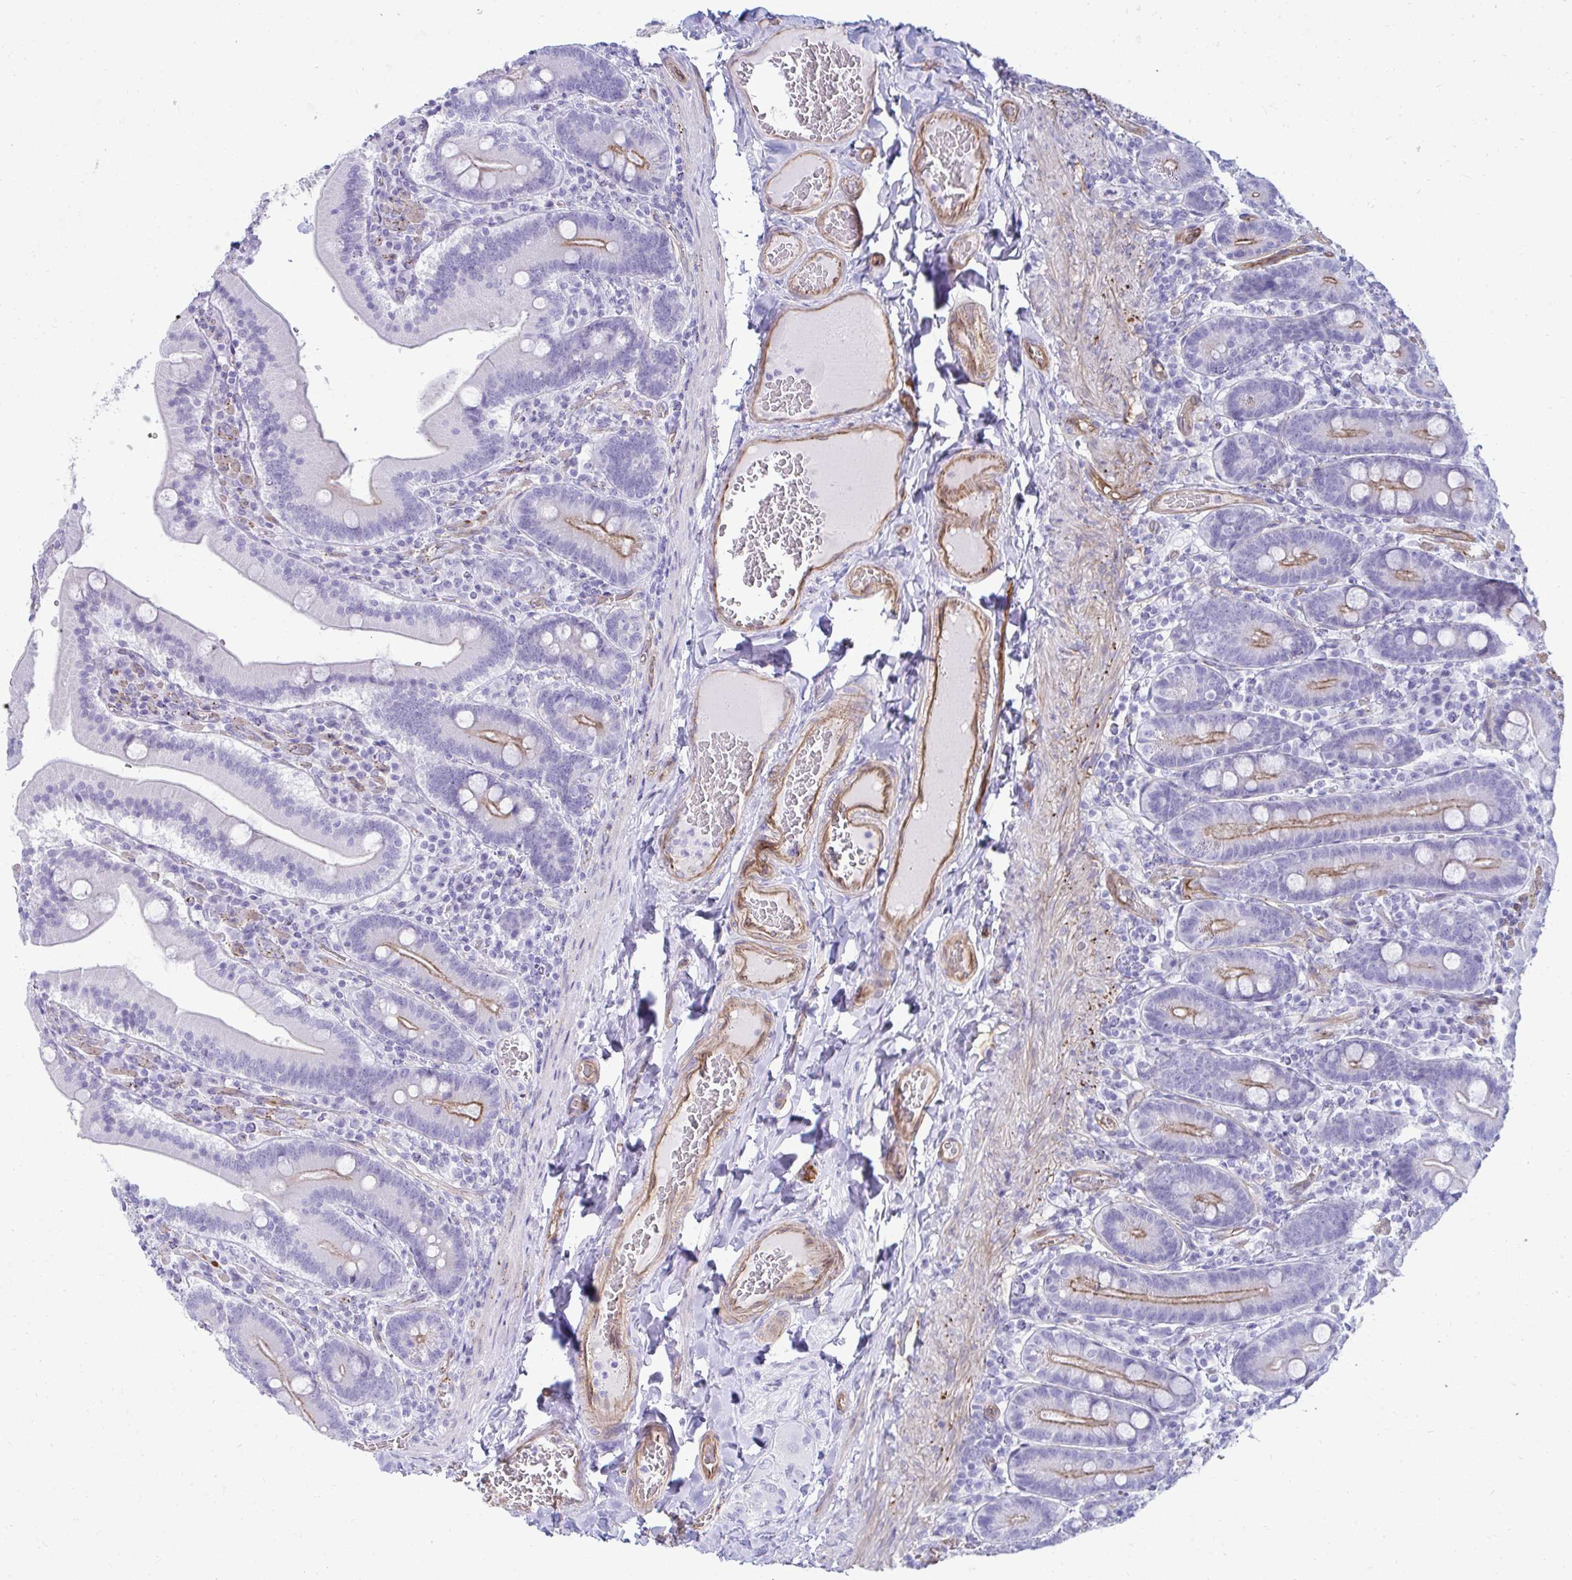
{"staining": {"intensity": "moderate", "quantity": "<25%", "location": "cytoplasmic/membranous"}, "tissue": "duodenum", "cell_type": "Glandular cells", "image_type": "normal", "snomed": [{"axis": "morphology", "description": "Normal tissue, NOS"}, {"axis": "topography", "description": "Duodenum"}], "caption": "IHC of unremarkable human duodenum exhibits low levels of moderate cytoplasmic/membranous positivity in approximately <25% of glandular cells.", "gene": "UBL3", "patient": {"sex": "female", "age": 62}}